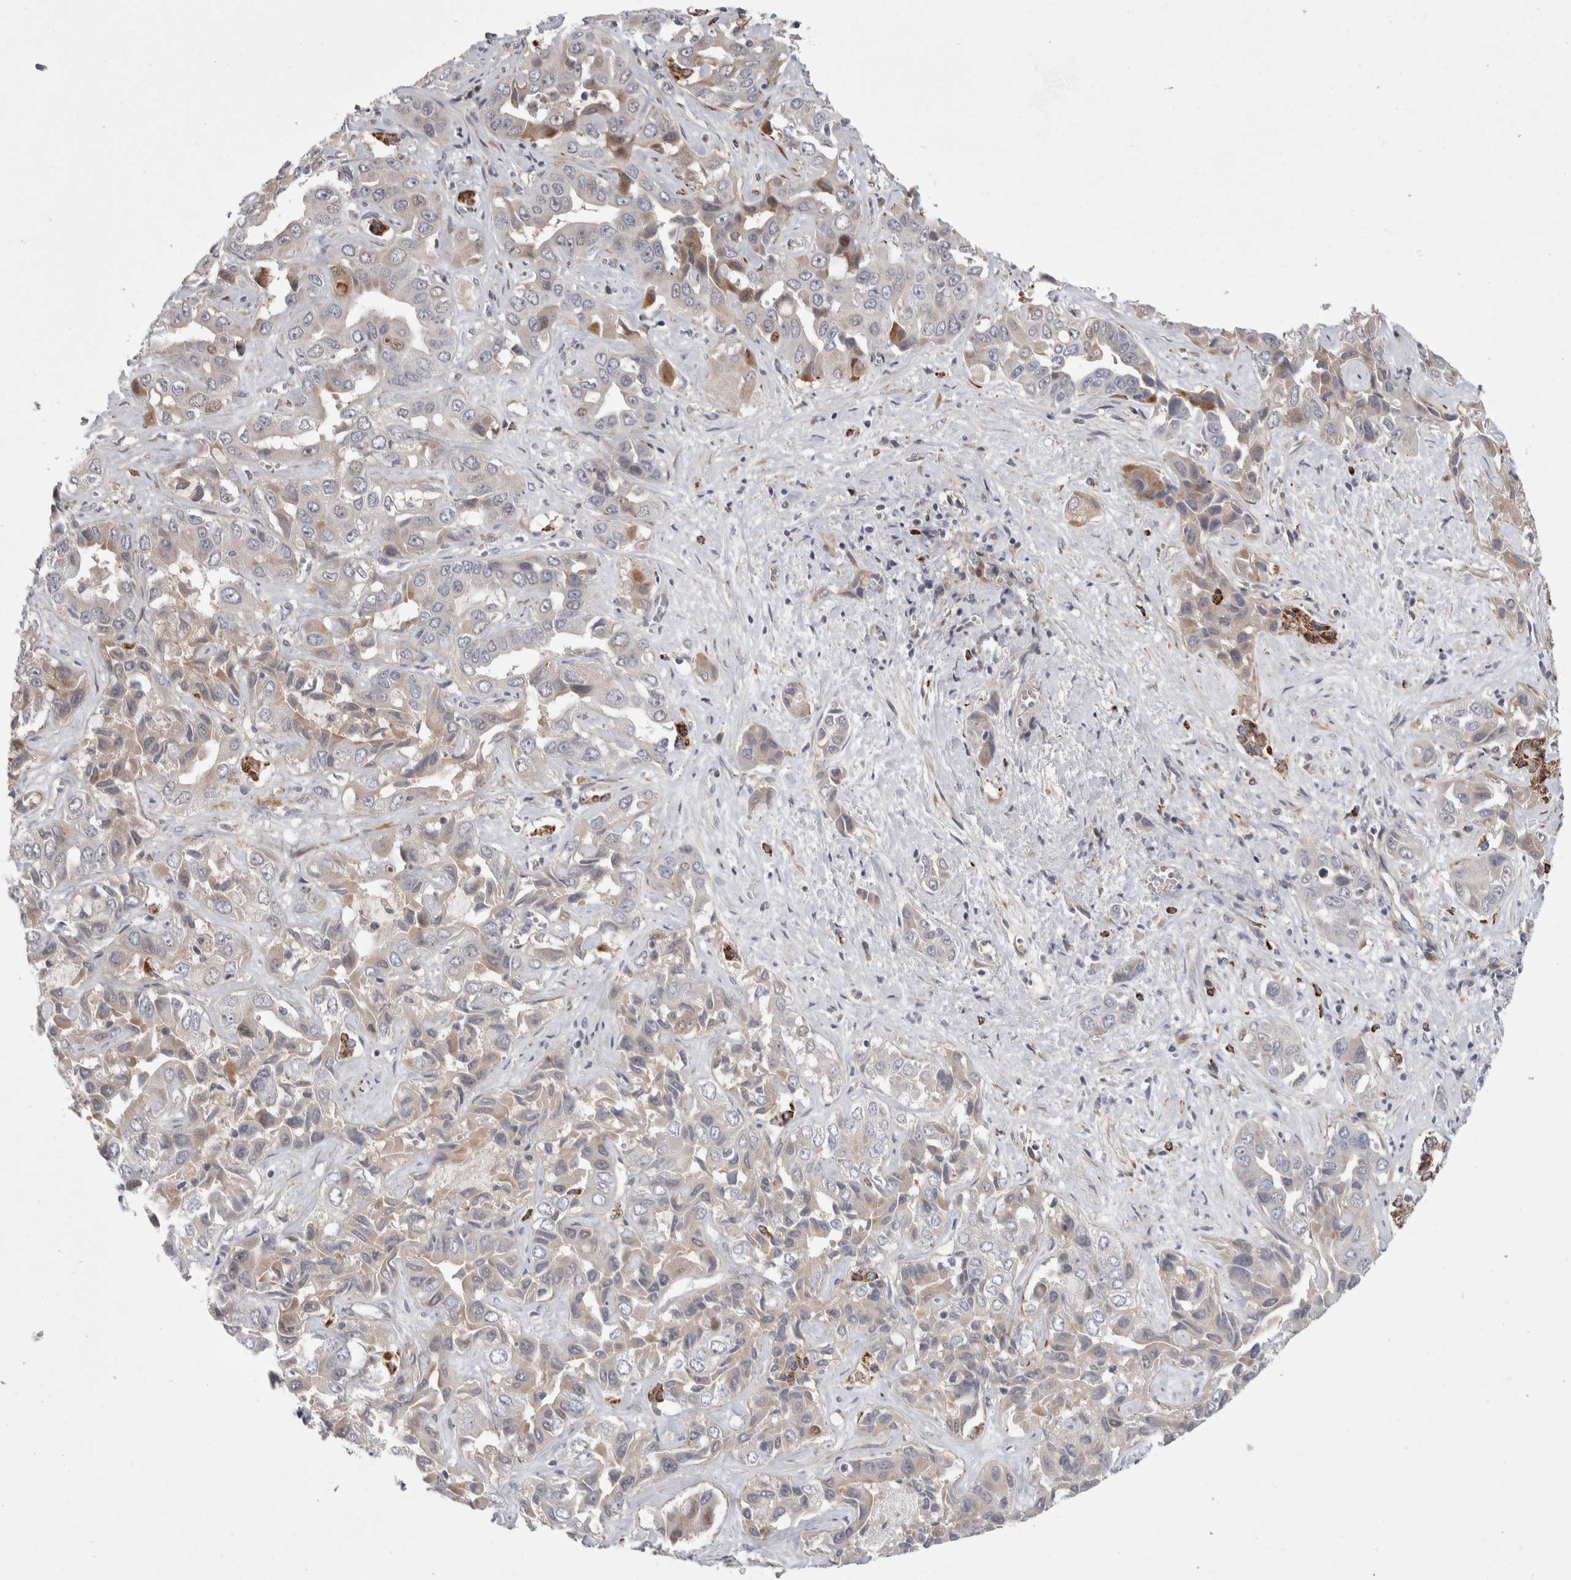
{"staining": {"intensity": "weak", "quantity": "<25%", "location": "cytoplasmic/membranous"}, "tissue": "liver cancer", "cell_type": "Tumor cells", "image_type": "cancer", "snomed": [{"axis": "morphology", "description": "Cholangiocarcinoma"}, {"axis": "topography", "description": "Liver"}], "caption": "Human liver cancer stained for a protein using IHC exhibits no staining in tumor cells.", "gene": "PSMG3", "patient": {"sex": "female", "age": 52}}